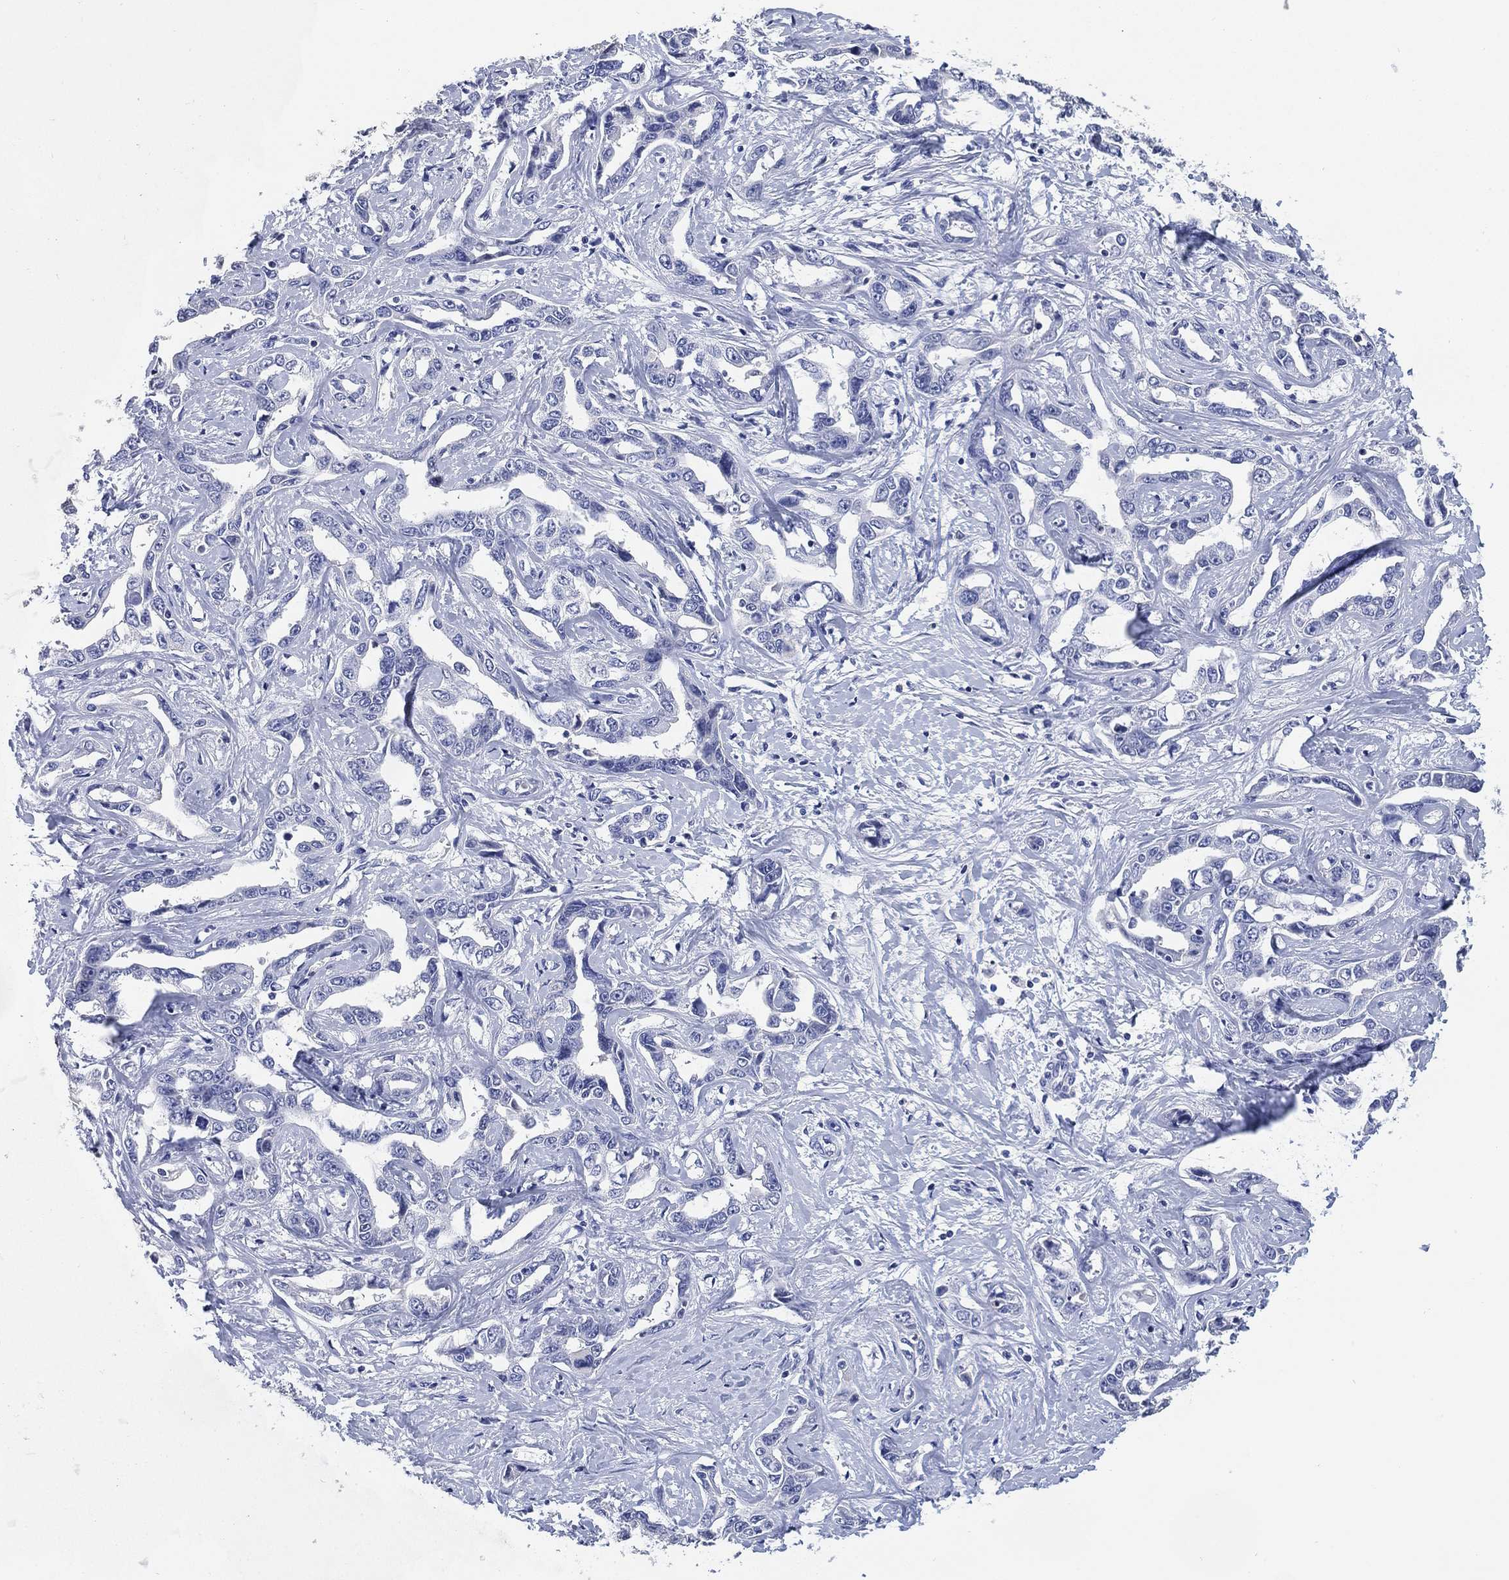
{"staining": {"intensity": "negative", "quantity": "none", "location": "none"}, "tissue": "liver cancer", "cell_type": "Tumor cells", "image_type": "cancer", "snomed": [{"axis": "morphology", "description": "Cholangiocarcinoma"}, {"axis": "topography", "description": "Liver"}], "caption": "This is an immunohistochemistry image of liver cholangiocarcinoma. There is no staining in tumor cells.", "gene": "IYD", "patient": {"sex": "male", "age": 59}}